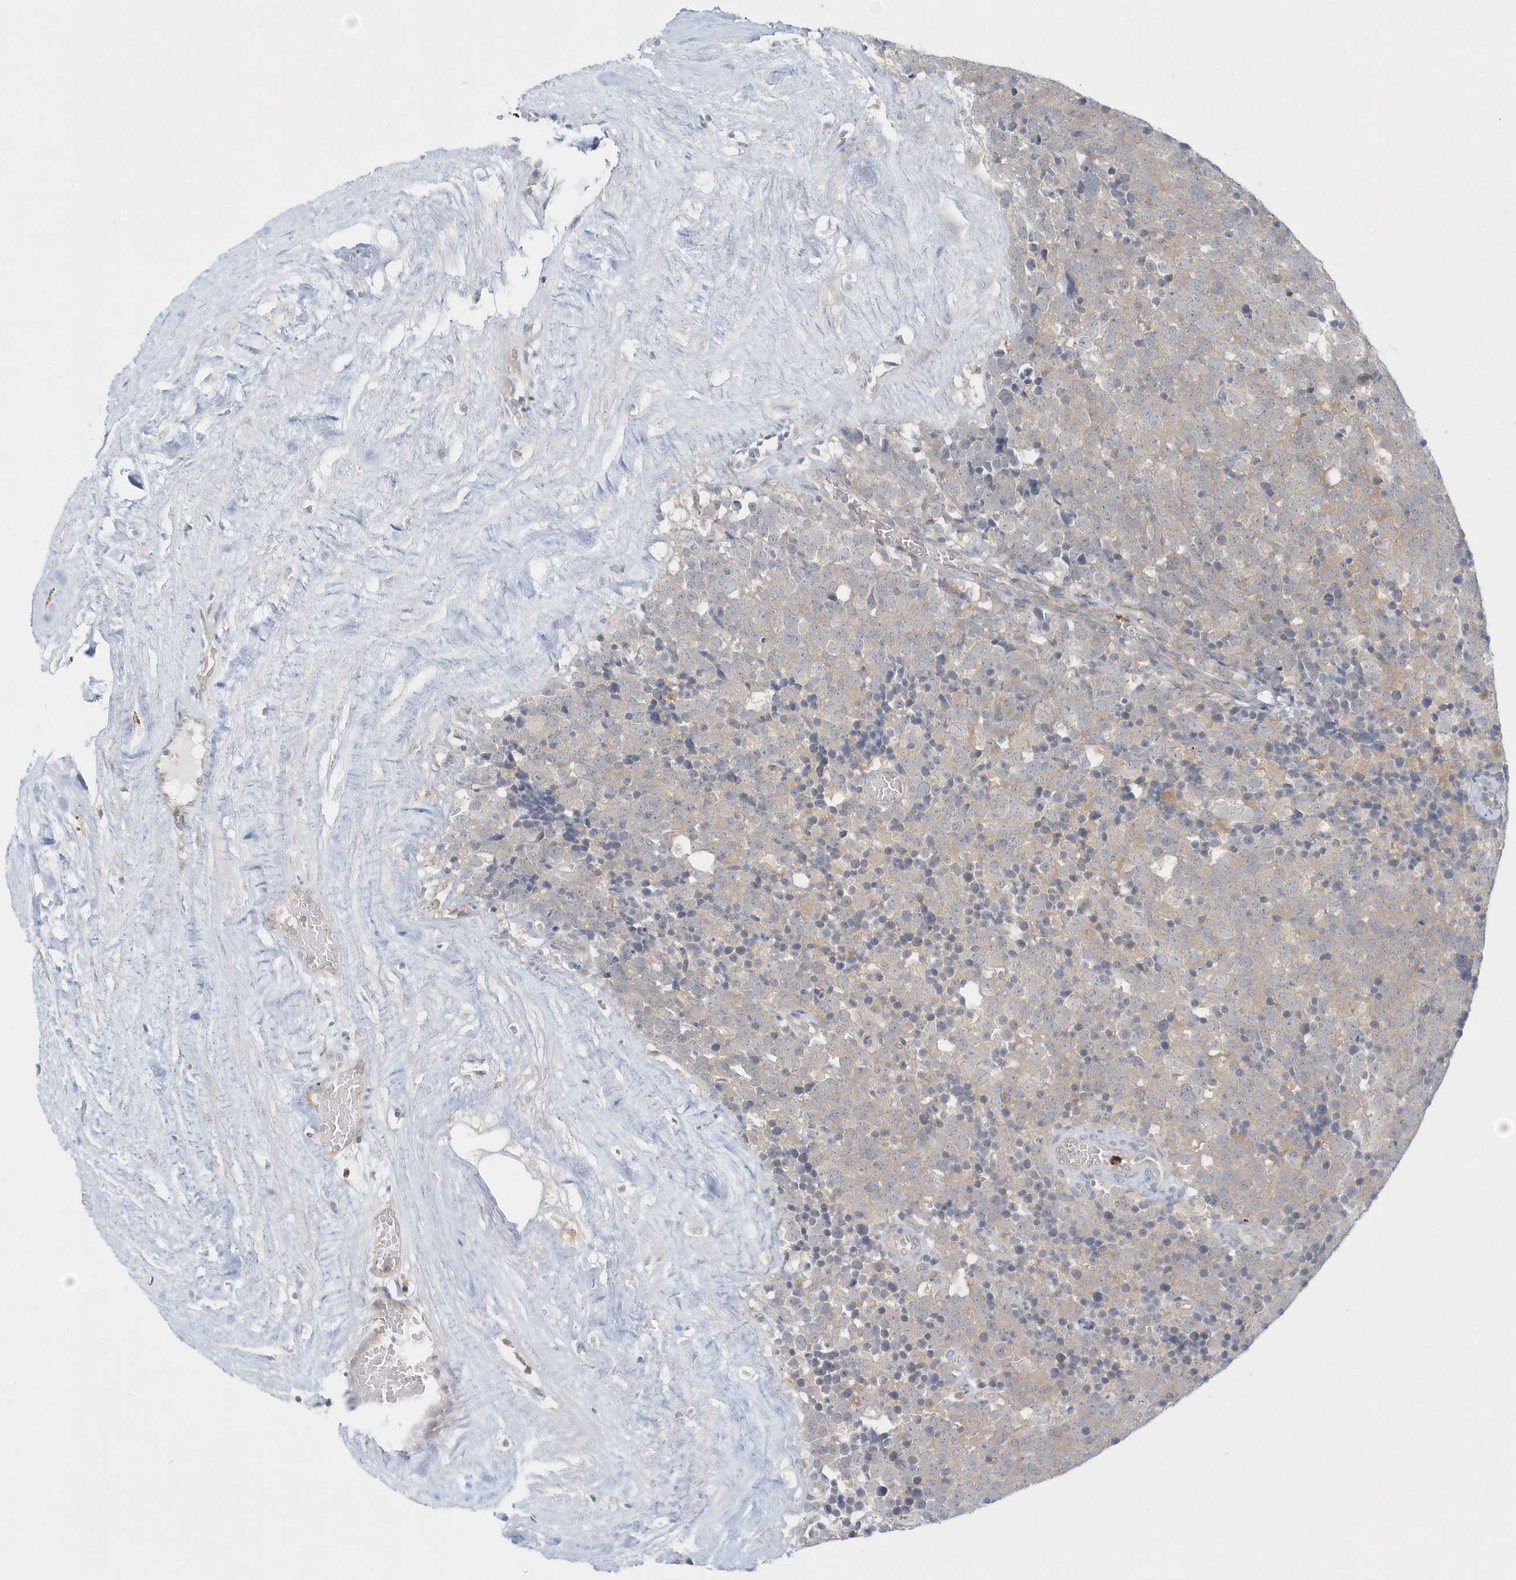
{"staining": {"intensity": "negative", "quantity": "none", "location": "none"}, "tissue": "testis cancer", "cell_type": "Tumor cells", "image_type": "cancer", "snomed": [{"axis": "morphology", "description": "Seminoma, NOS"}, {"axis": "topography", "description": "Testis"}], "caption": "A histopathology image of human testis seminoma is negative for staining in tumor cells. (DAB (3,3'-diaminobenzidine) immunohistochemistry (IHC) with hematoxylin counter stain).", "gene": "RNF7", "patient": {"sex": "male", "age": 71}}